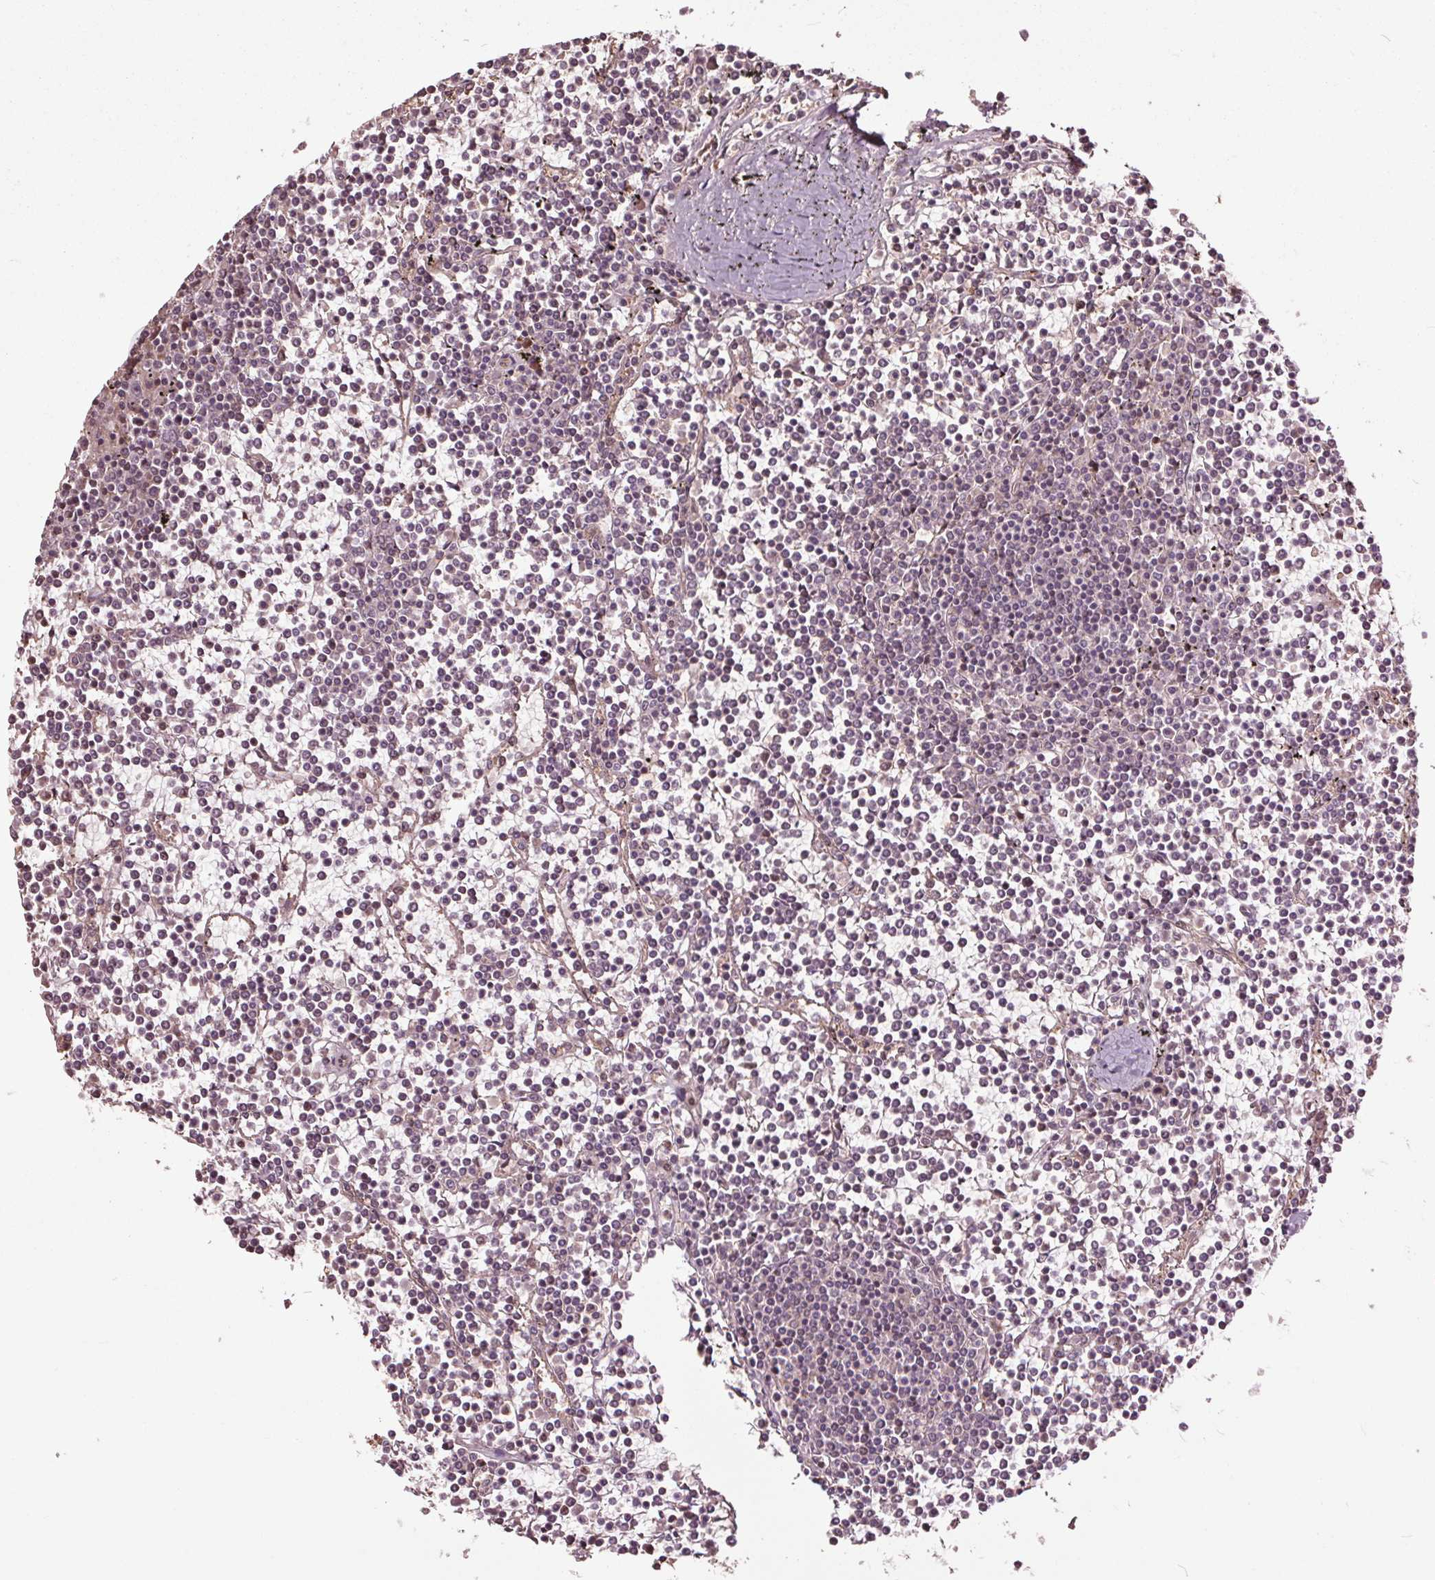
{"staining": {"intensity": "negative", "quantity": "none", "location": "none"}, "tissue": "lymphoma", "cell_type": "Tumor cells", "image_type": "cancer", "snomed": [{"axis": "morphology", "description": "Malignant lymphoma, non-Hodgkin's type, Low grade"}, {"axis": "topography", "description": "Spleen"}], "caption": "DAB (3,3'-diaminobenzidine) immunohistochemical staining of human lymphoma shows no significant positivity in tumor cells.", "gene": "CEP95", "patient": {"sex": "female", "age": 19}}